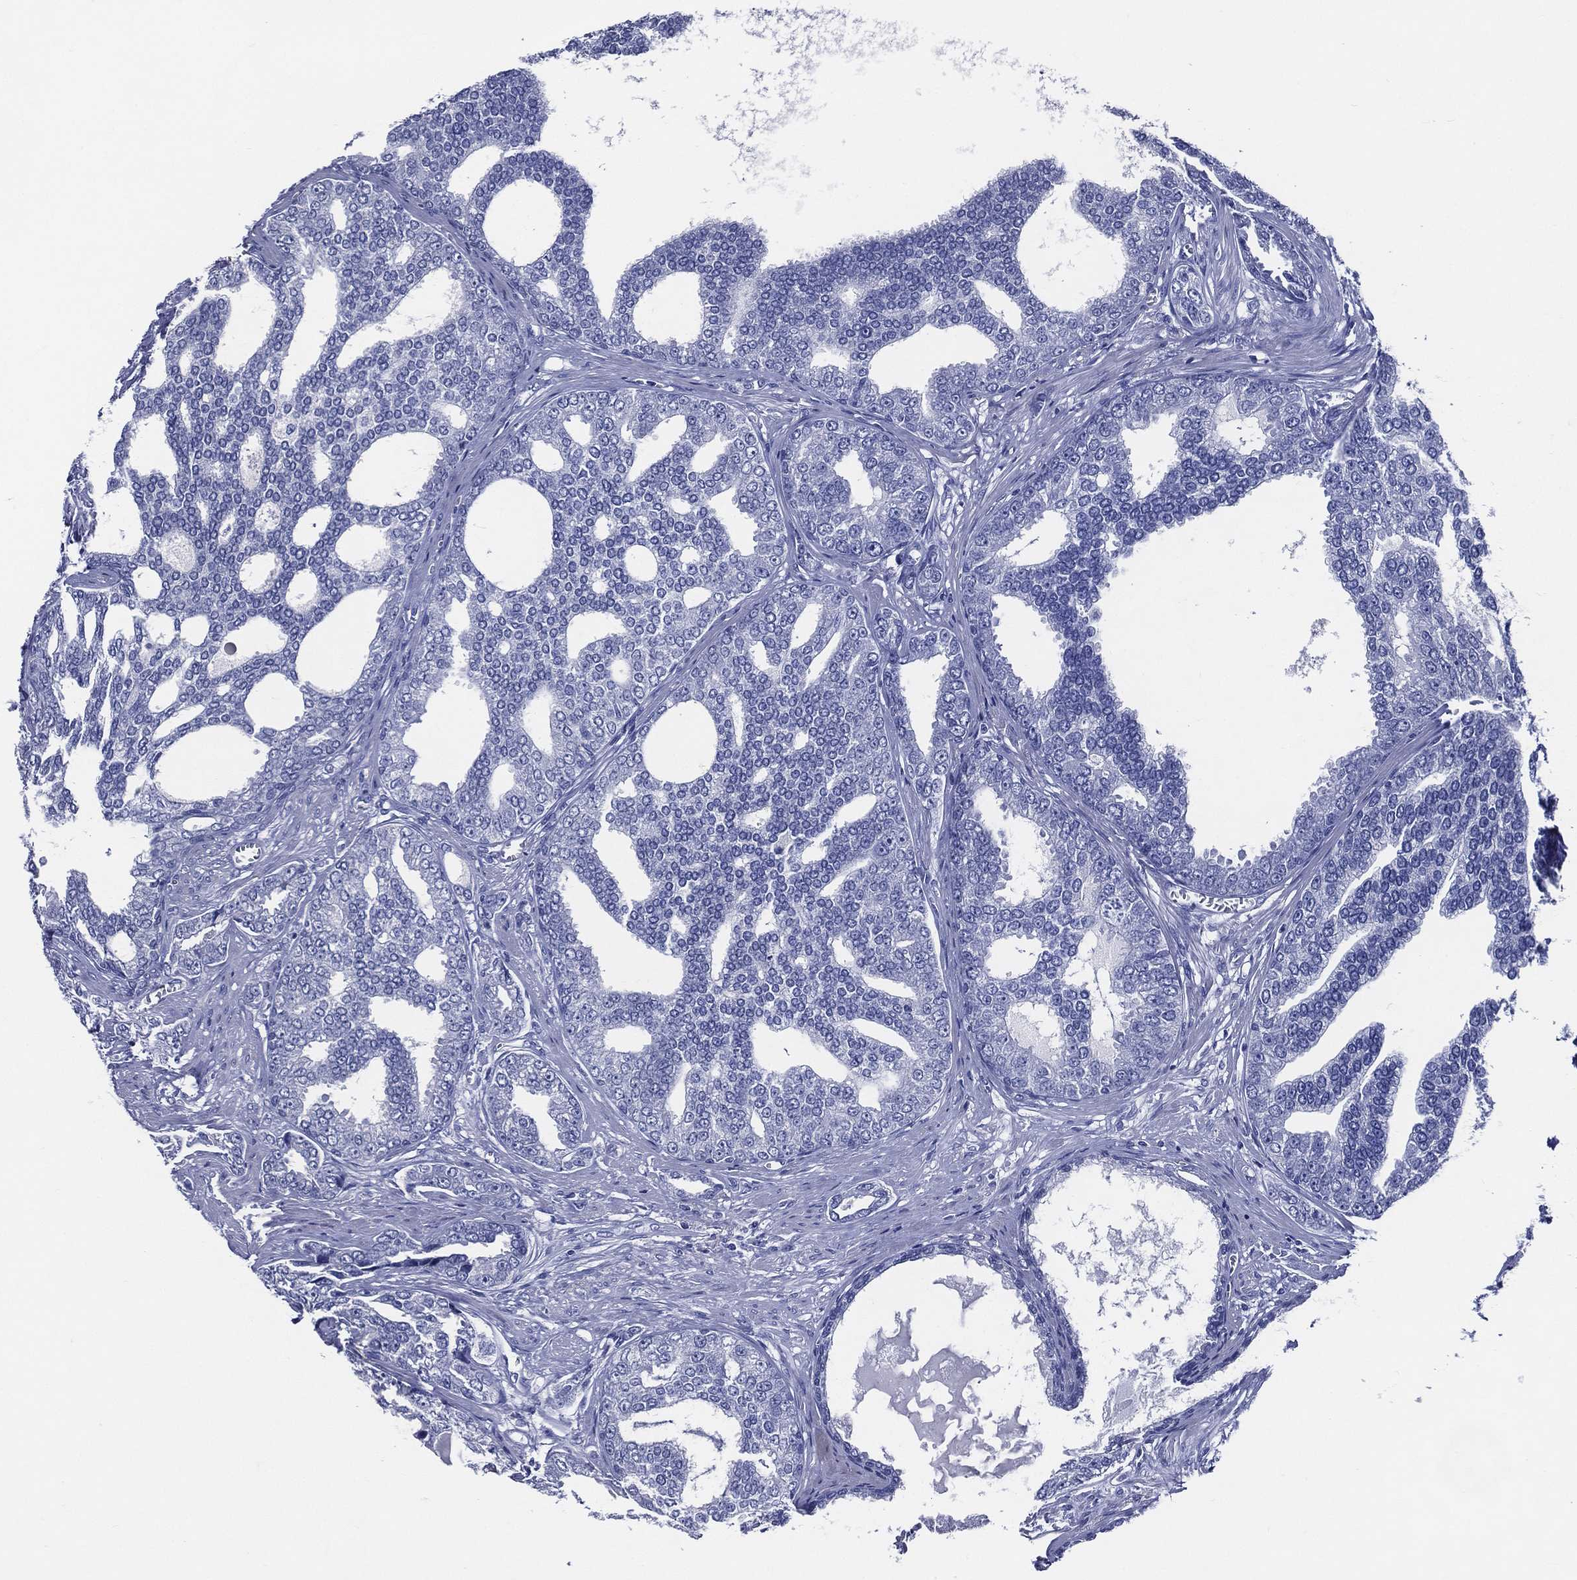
{"staining": {"intensity": "negative", "quantity": "none", "location": "none"}, "tissue": "prostate cancer", "cell_type": "Tumor cells", "image_type": "cancer", "snomed": [{"axis": "morphology", "description": "Adenocarcinoma, NOS"}, {"axis": "topography", "description": "Prostate"}], "caption": "Immunohistochemistry (IHC) histopathology image of human prostate cancer stained for a protein (brown), which demonstrates no expression in tumor cells. (DAB (3,3'-diaminobenzidine) immunohistochemistry visualized using brightfield microscopy, high magnification).", "gene": "ACE2", "patient": {"sex": "male", "age": 67}}